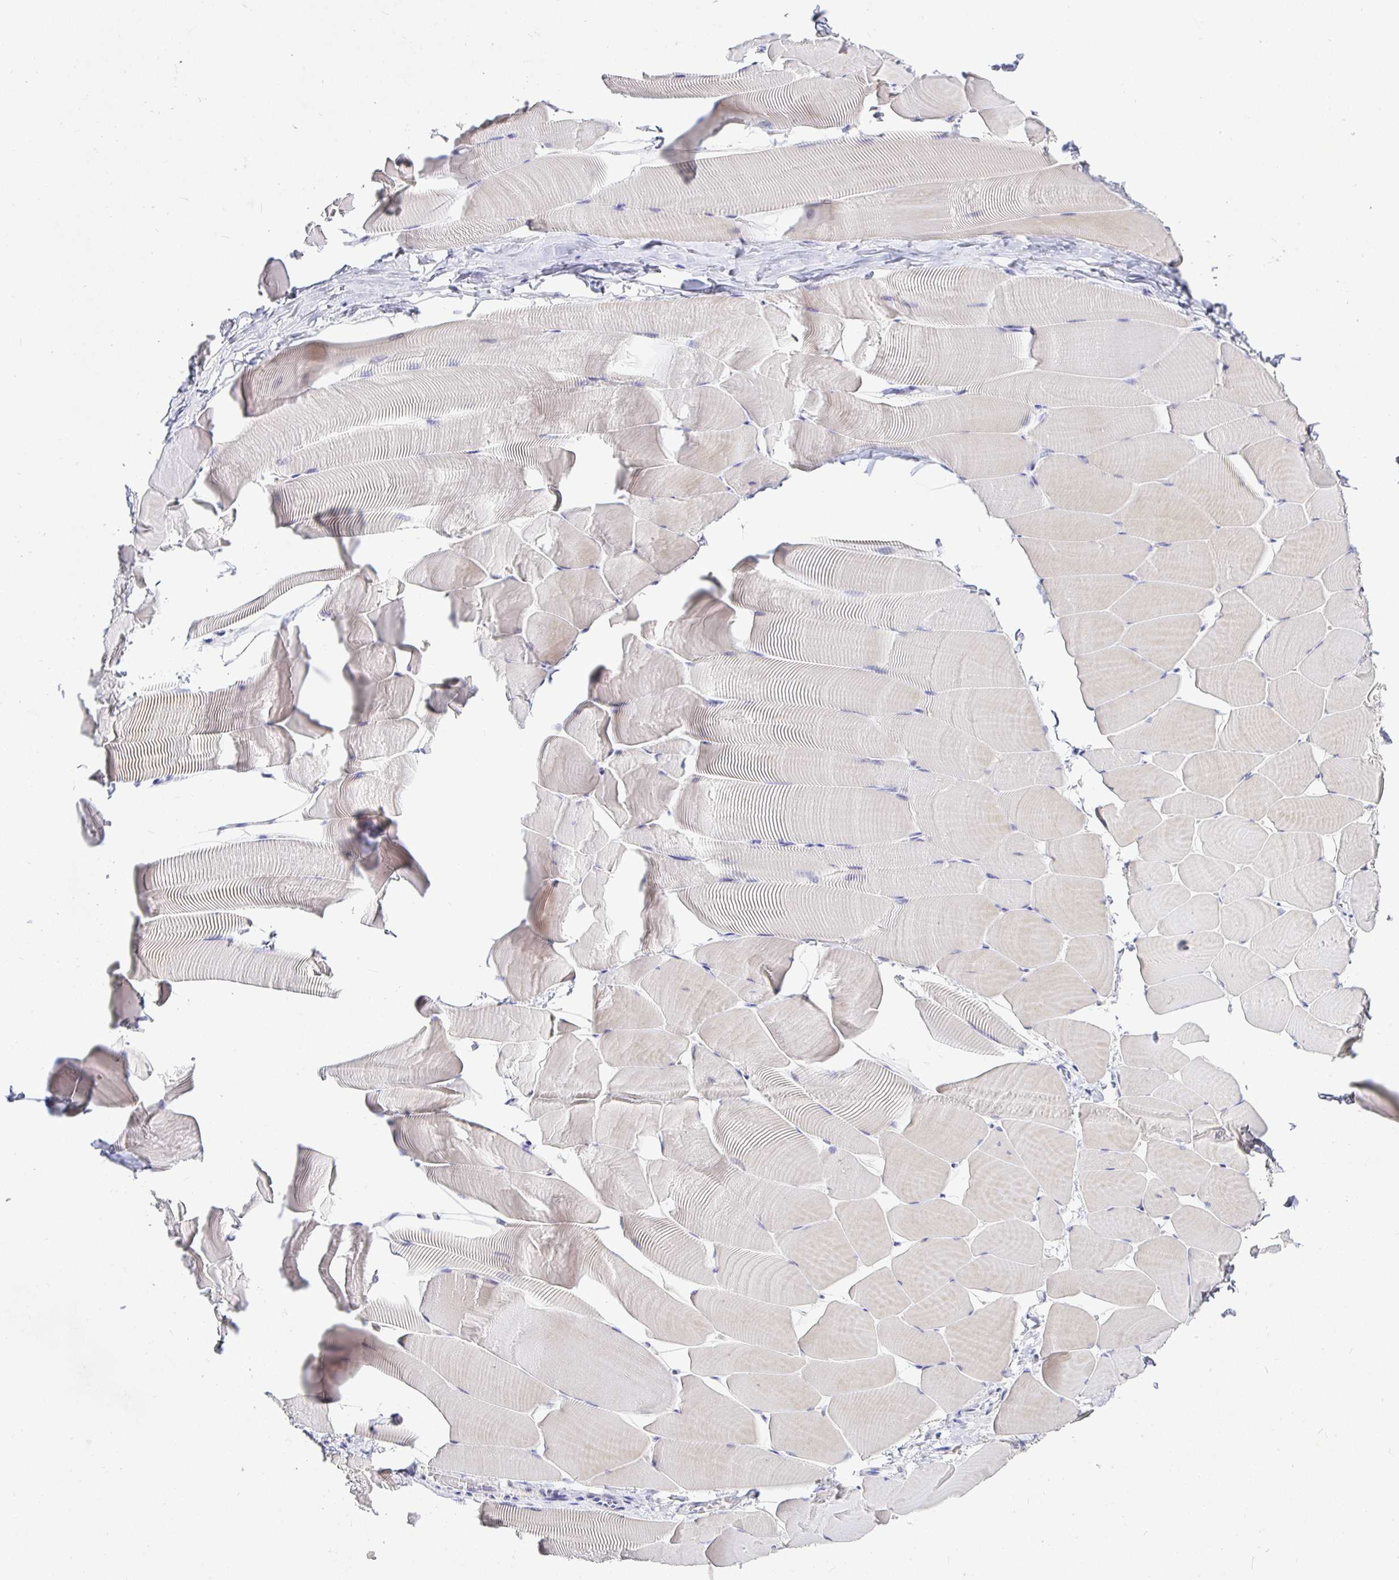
{"staining": {"intensity": "negative", "quantity": "none", "location": "none"}, "tissue": "skeletal muscle", "cell_type": "Myocytes", "image_type": "normal", "snomed": [{"axis": "morphology", "description": "Normal tissue, NOS"}, {"axis": "topography", "description": "Skeletal muscle"}], "caption": "The image reveals no significant expression in myocytes of skeletal muscle. The staining is performed using DAB brown chromogen with nuclei counter-stained in using hematoxylin.", "gene": "TPTE", "patient": {"sex": "male", "age": 25}}